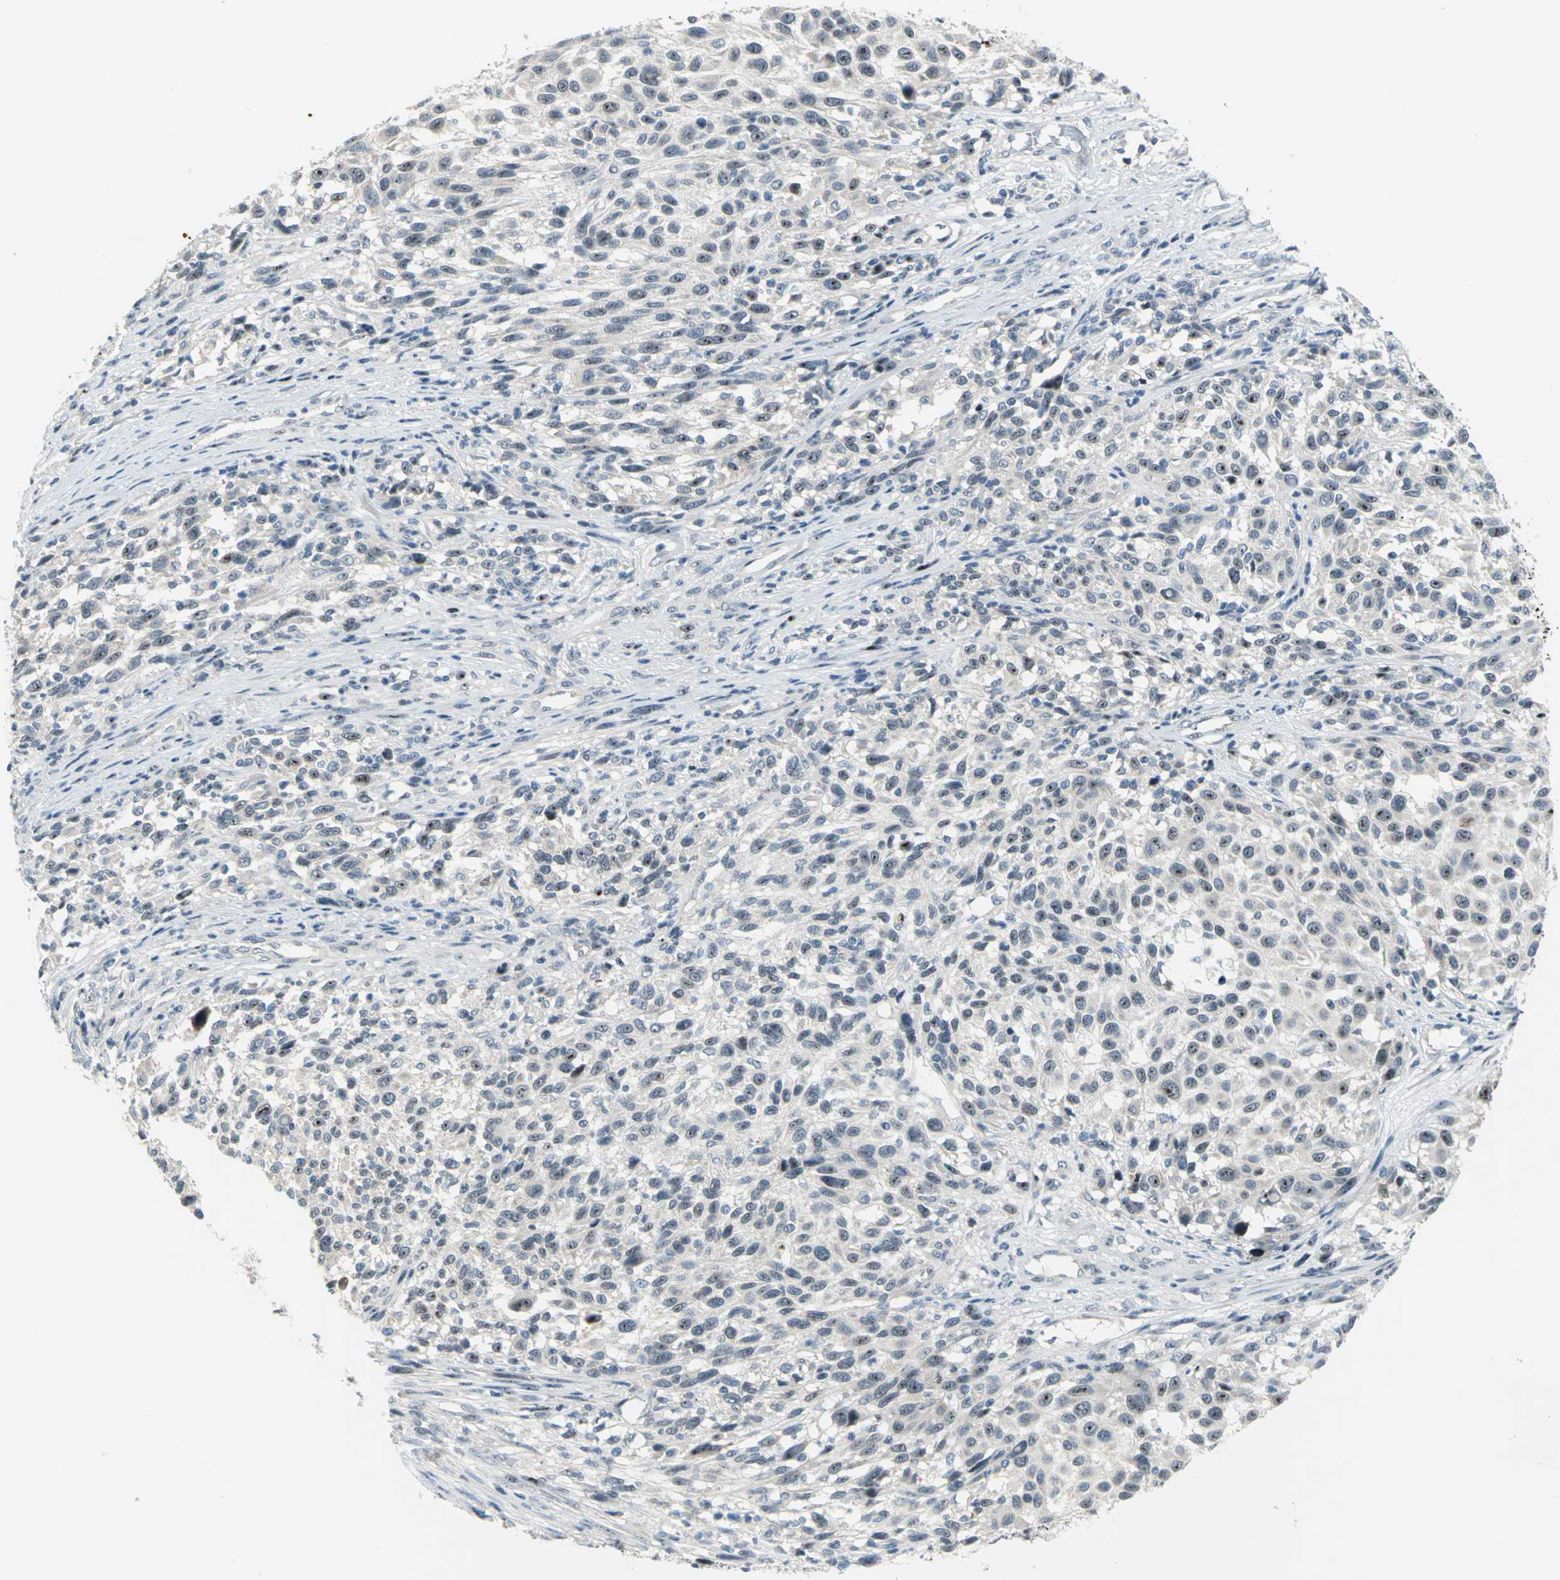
{"staining": {"intensity": "strong", "quantity": ">75%", "location": "nuclear"}, "tissue": "melanoma", "cell_type": "Tumor cells", "image_type": "cancer", "snomed": [{"axis": "morphology", "description": "Malignant melanoma, Metastatic site"}, {"axis": "topography", "description": "Lymph node"}], "caption": "Protein expression analysis of human malignant melanoma (metastatic site) reveals strong nuclear positivity in about >75% of tumor cells.", "gene": "MYBBP1A", "patient": {"sex": "male", "age": 61}}